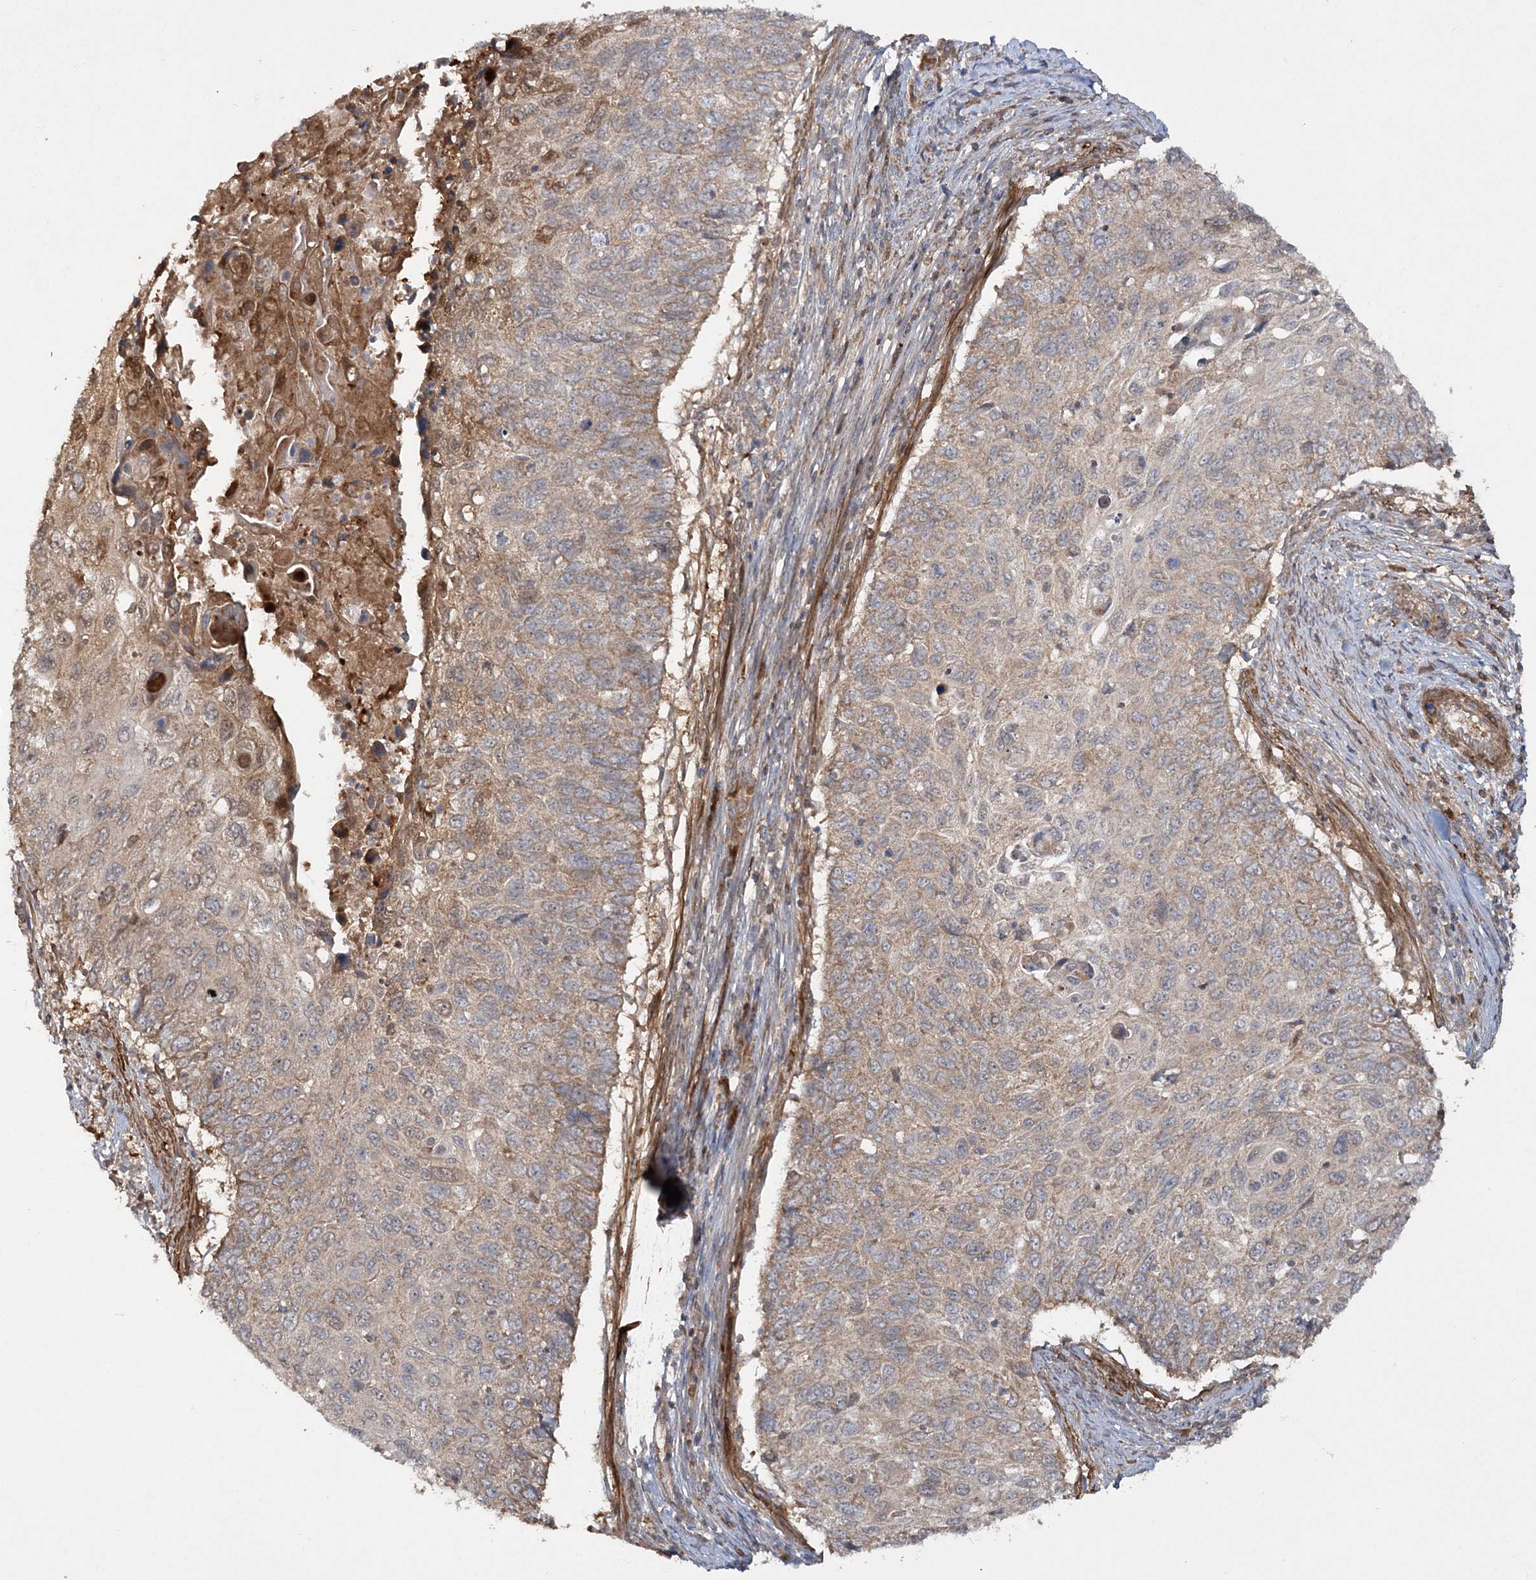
{"staining": {"intensity": "weak", "quantity": ">75%", "location": "cytoplasmic/membranous"}, "tissue": "cervical cancer", "cell_type": "Tumor cells", "image_type": "cancer", "snomed": [{"axis": "morphology", "description": "Squamous cell carcinoma, NOS"}, {"axis": "topography", "description": "Cervix"}], "caption": "Cervical squamous cell carcinoma was stained to show a protein in brown. There is low levels of weak cytoplasmic/membranous staining in about >75% of tumor cells. The staining was performed using DAB to visualize the protein expression in brown, while the nuclei were stained in blue with hematoxylin (Magnification: 20x).", "gene": "MOCS2", "patient": {"sex": "female", "age": 70}}